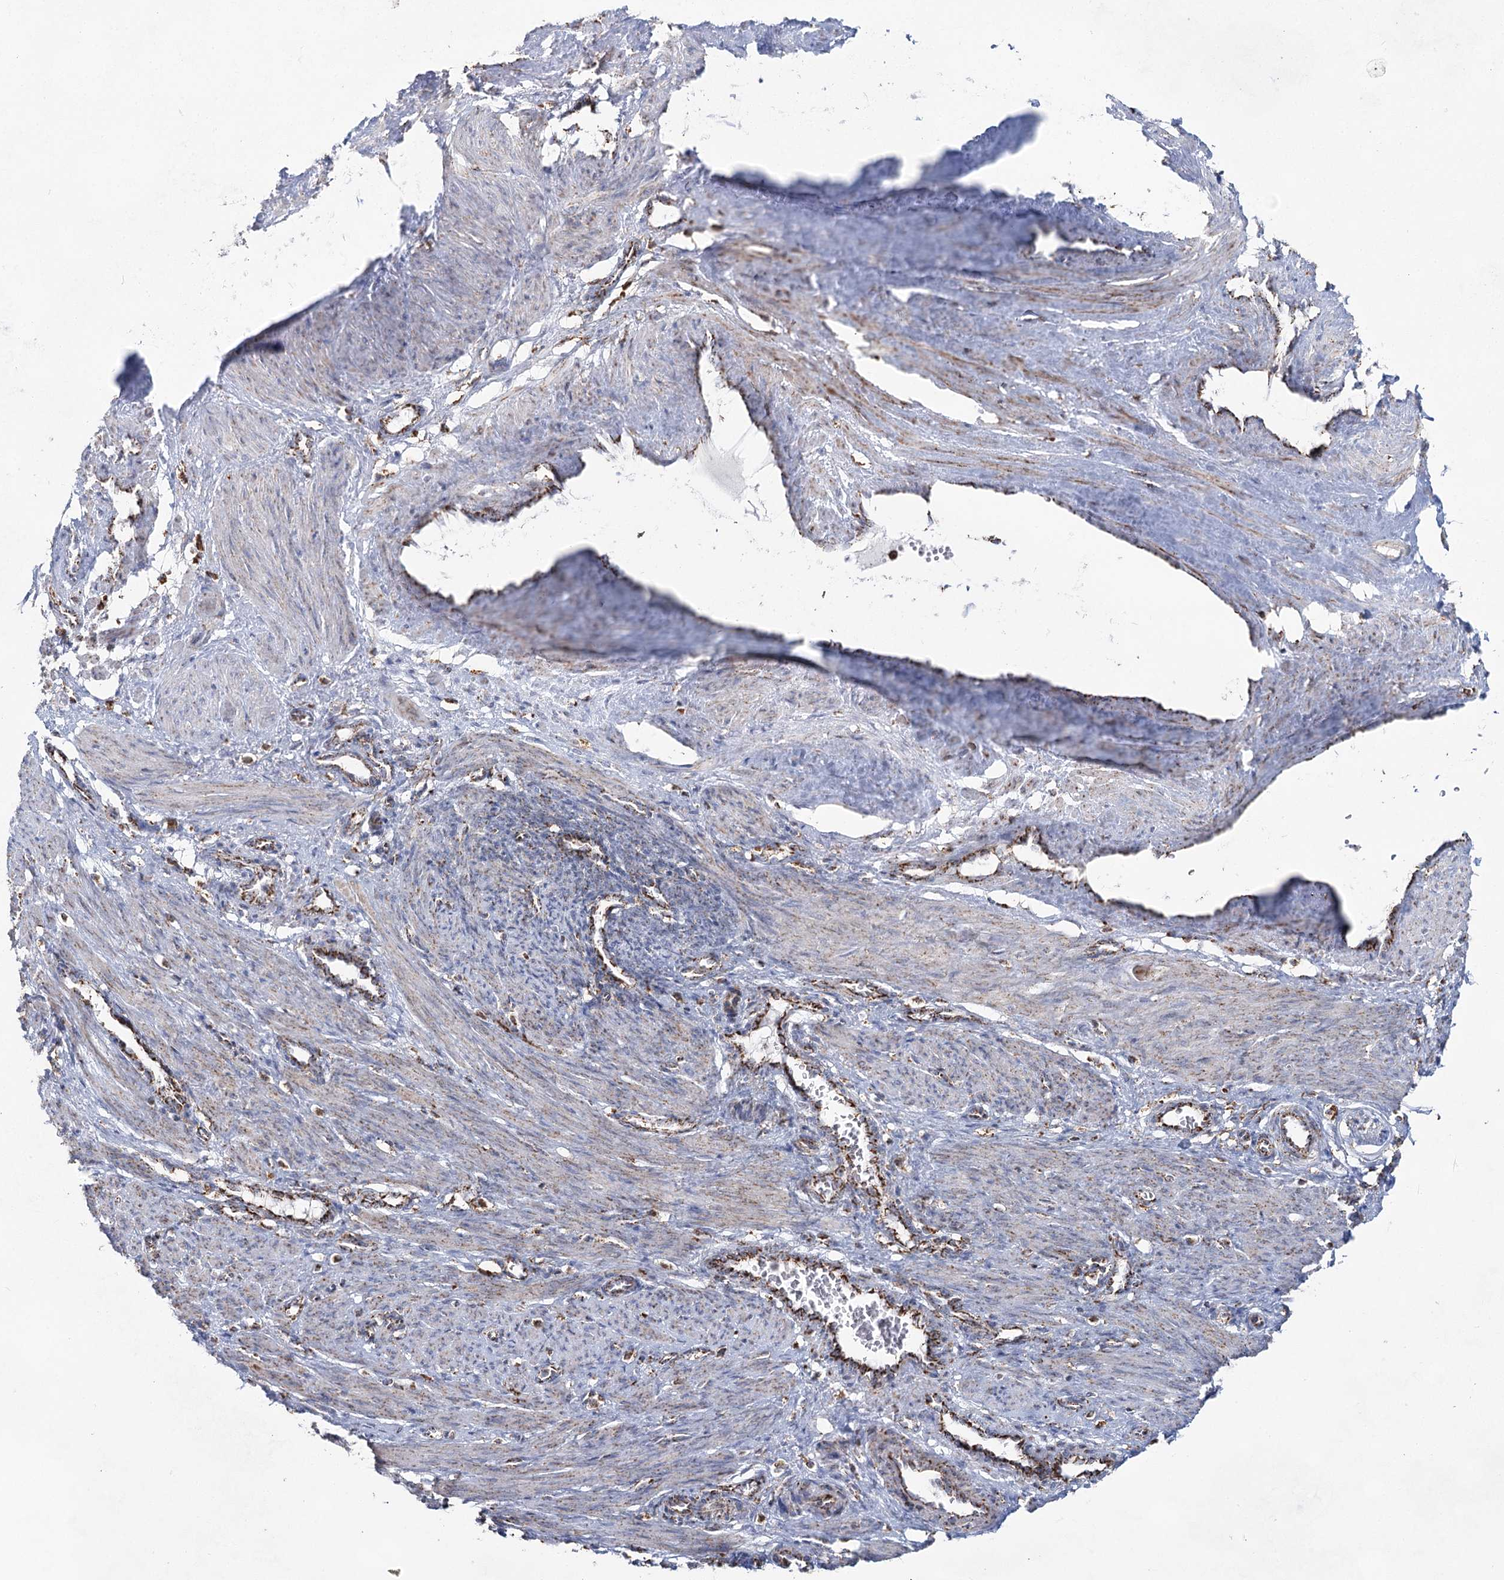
{"staining": {"intensity": "weak", "quantity": "<25%", "location": "cytoplasmic/membranous"}, "tissue": "smooth muscle", "cell_type": "Smooth muscle cells", "image_type": "normal", "snomed": [{"axis": "morphology", "description": "Normal tissue, NOS"}, {"axis": "topography", "description": "Endometrium"}], "caption": "A high-resolution histopathology image shows immunohistochemistry staining of unremarkable smooth muscle, which shows no significant expression in smooth muscle cells. (DAB immunohistochemistry visualized using brightfield microscopy, high magnification).", "gene": "CWF19L1", "patient": {"sex": "female", "age": 33}}